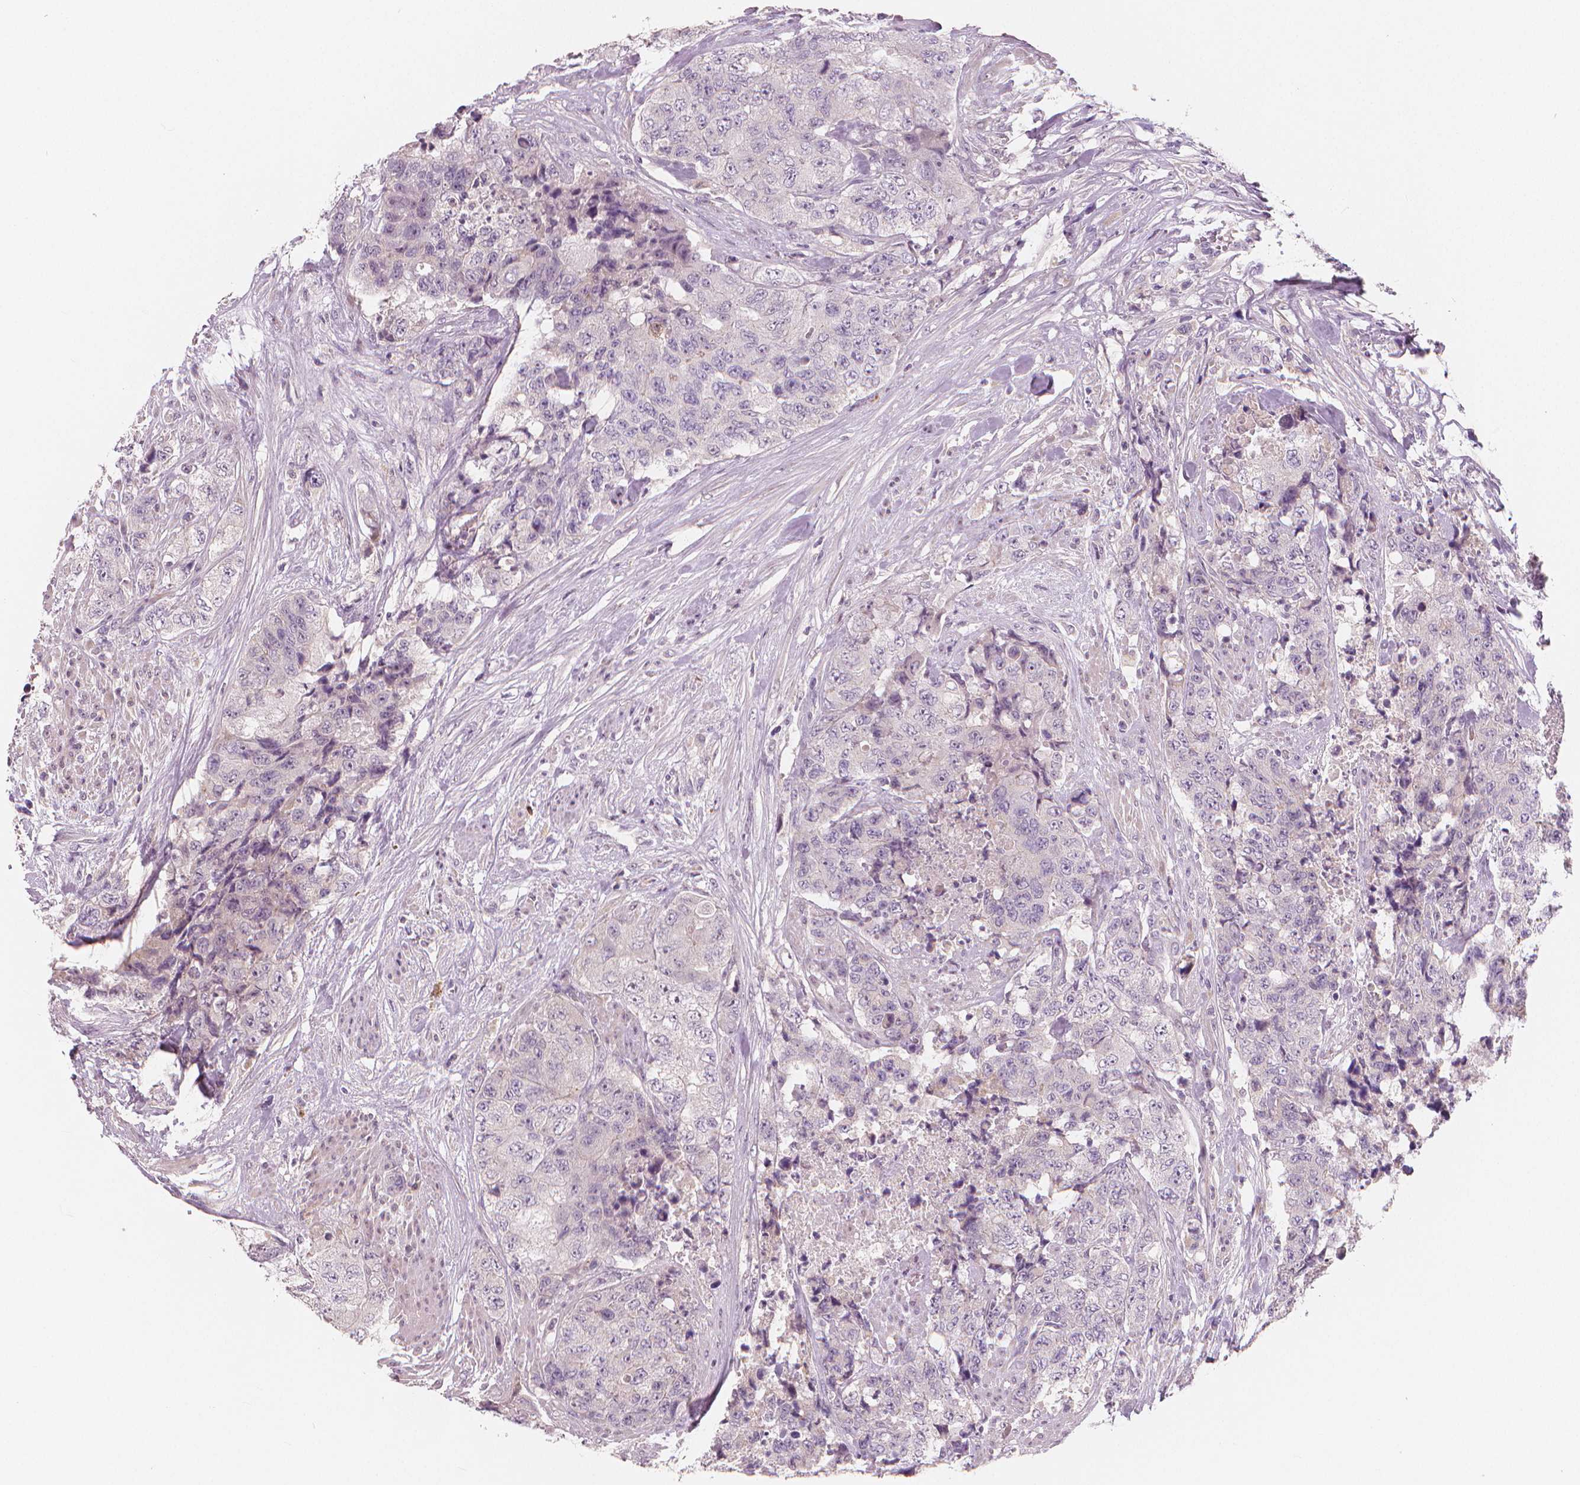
{"staining": {"intensity": "negative", "quantity": "none", "location": "none"}, "tissue": "urothelial cancer", "cell_type": "Tumor cells", "image_type": "cancer", "snomed": [{"axis": "morphology", "description": "Urothelial carcinoma, High grade"}, {"axis": "topography", "description": "Urinary bladder"}], "caption": "Immunohistochemical staining of high-grade urothelial carcinoma reveals no significant staining in tumor cells.", "gene": "RNASE7", "patient": {"sex": "female", "age": 78}}